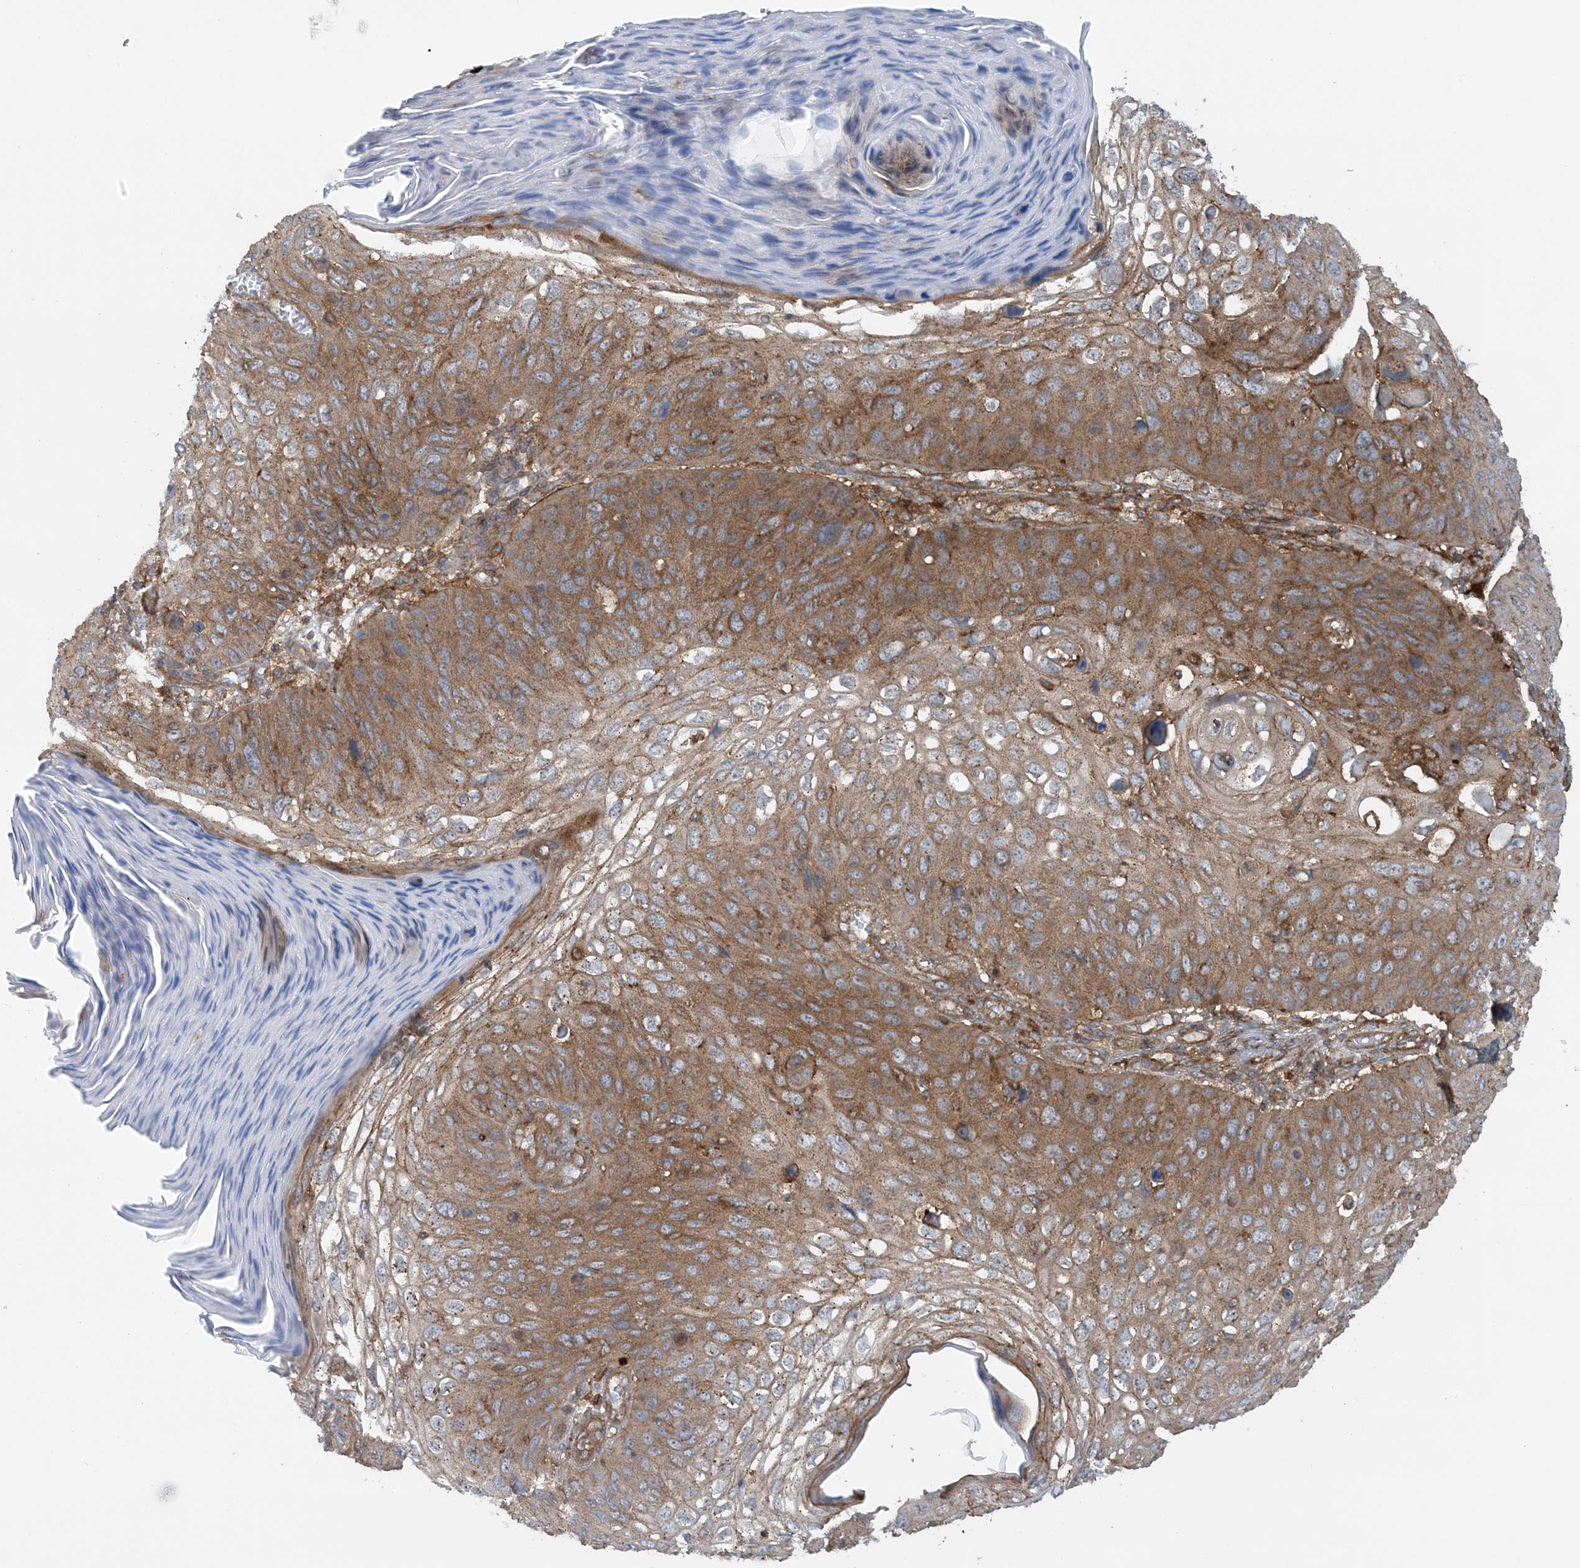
{"staining": {"intensity": "moderate", "quantity": ">75%", "location": "cytoplasmic/membranous"}, "tissue": "skin cancer", "cell_type": "Tumor cells", "image_type": "cancer", "snomed": [{"axis": "morphology", "description": "Squamous cell carcinoma, NOS"}, {"axis": "topography", "description": "Skin"}], "caption": "Immunohistochemistry (IHC) histopathology image of human skin cancer stained for a protein (brown), which demonstrates medium levels of moderate cytoplasmic/membranous positivity in about >75% of tumor cells.", "gene": "STAM2", "patient": {"sex": "female", "age": 90}}